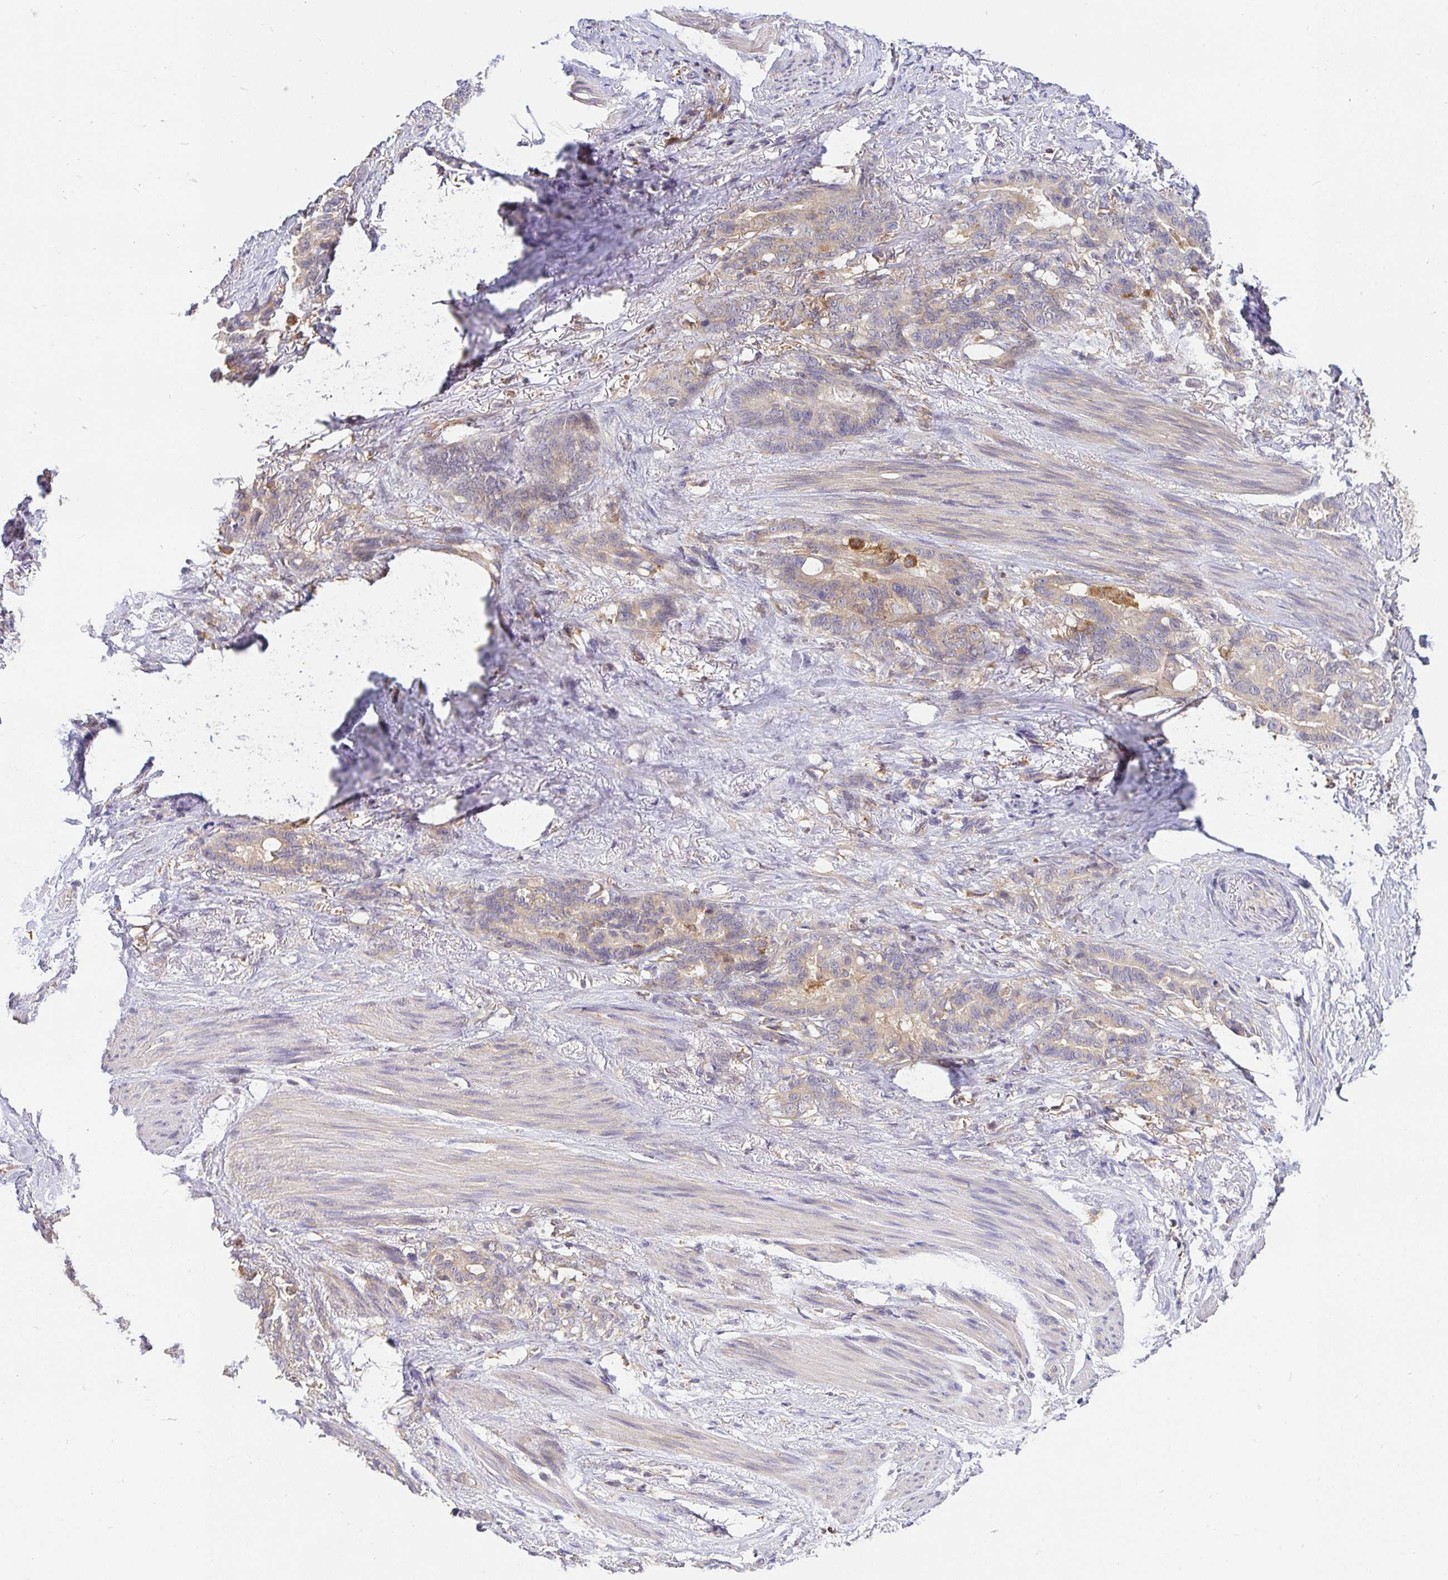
{"staining": {"intensity": "weak", "quantity": "<25%", "location": "cytoplasmic/membranous"}, "tissue": "stomach cancer", "cell_type": "Tumor cells", "image_type": "cancer", "snomed": [{"axis": "morphology", "description": "Normal tissue, NOS"}, {"axis": "morphology", "description": "Adenocarcinoma, NOS"}, {"axis": "topography", "description": "Esophagus"}, {"axis": "topography", "description": "Stomach, upper"}], "caption": "A micrograph of human stomach adenocarcinoma is negative for staining in tumor cells.", "gene": "ATP6V1F", "patient": {"sex": "male", "age": 62}}